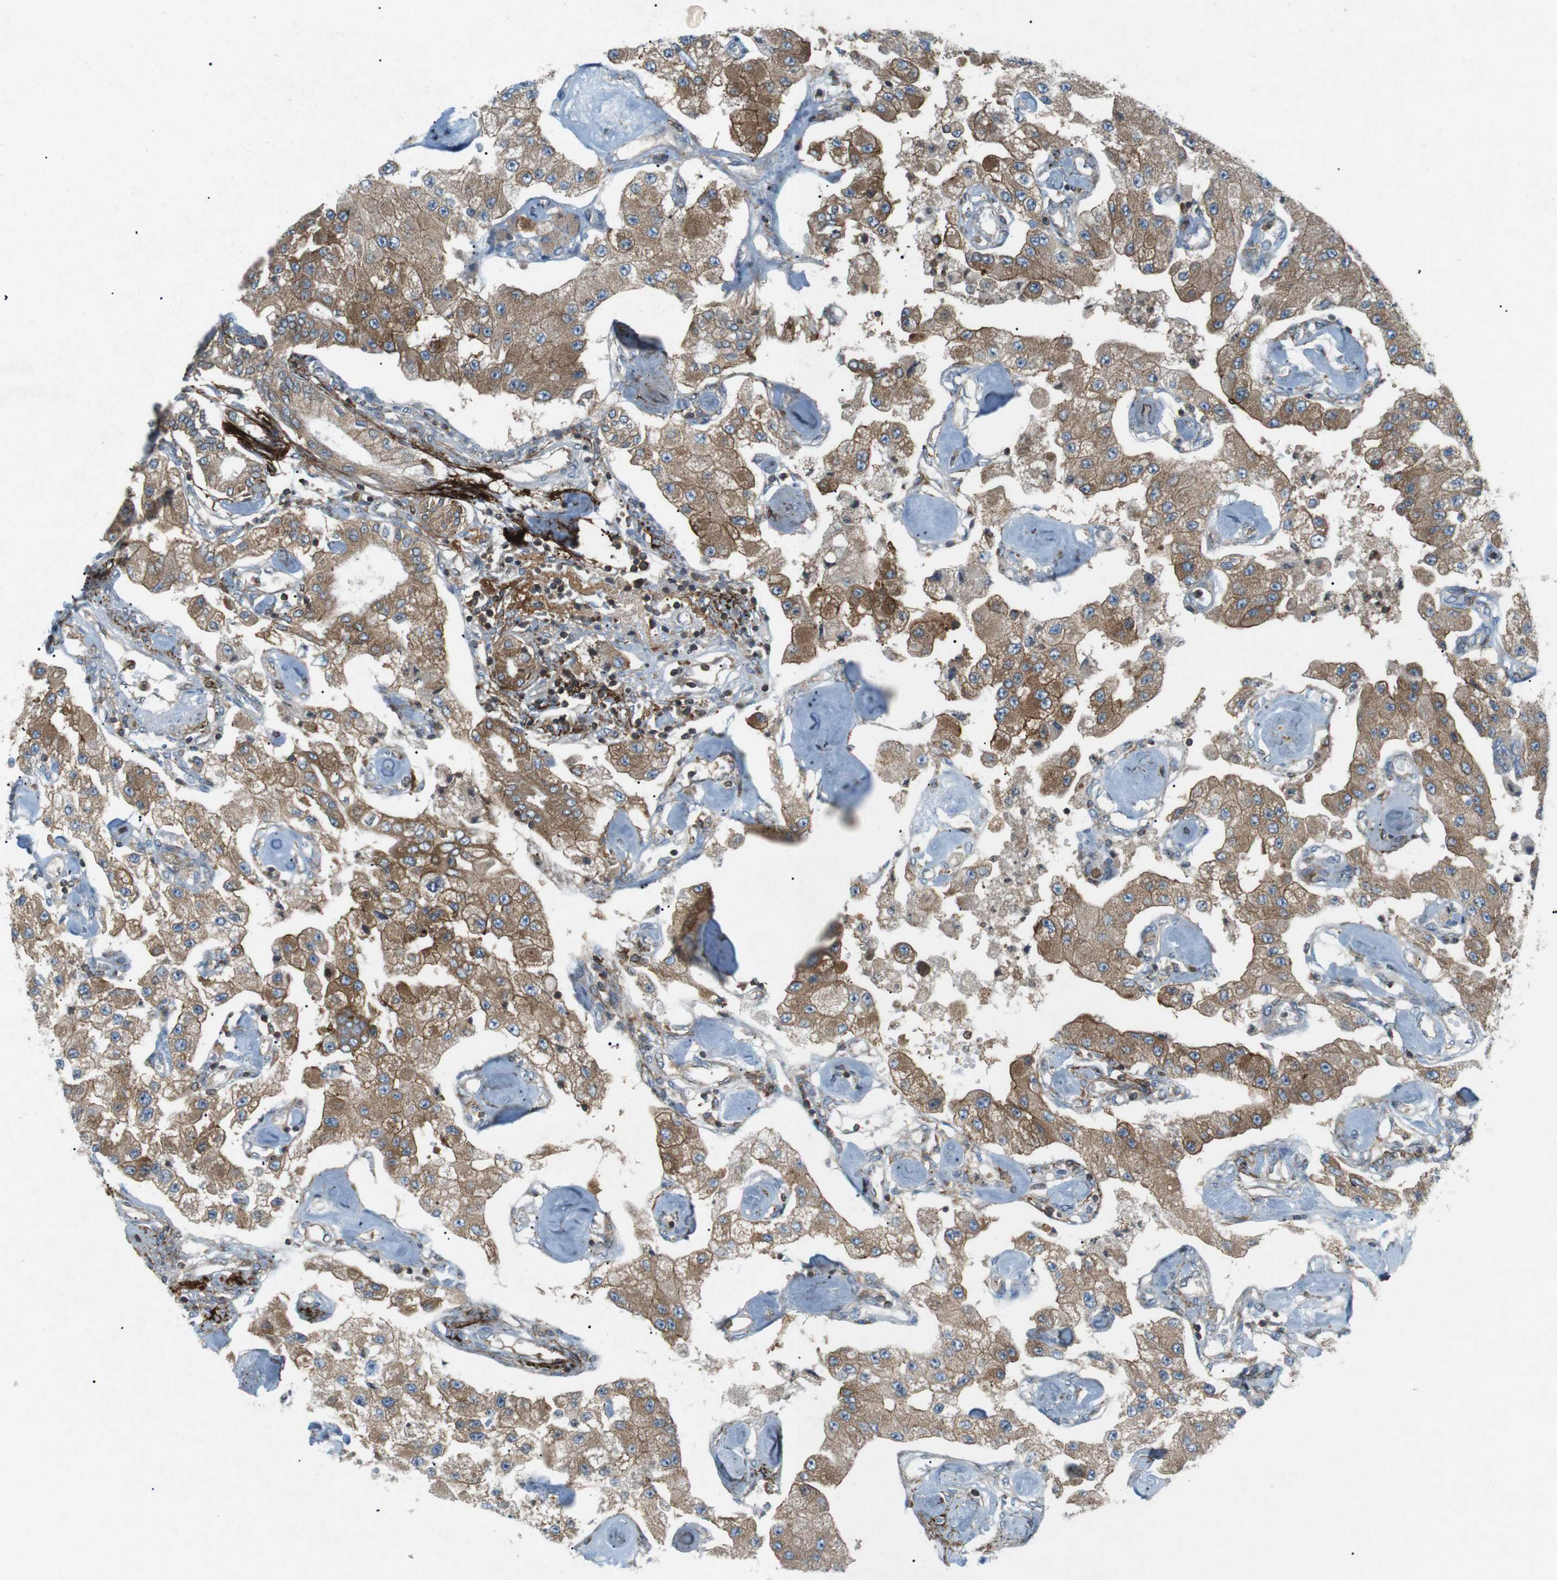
{"staining": {"intensity": "moderate", "quantity": ">75%", "location": "cytoplasmic/membranous"}, "tissue": "carcinoid", "cell_type": "Tumor cells", "image_type": "cancer", "snomed": [{"axis": "morphology", "description": "Carcinoid, malignant, NOS"}, {"axis": "topography", "description": "Pancreas"}], "caption": "A micrograph of human carcinoid stained for a protein exhibits moderate cytoplasmic/membranous brown staining in tumor cells.", "gene": "FLII", "patient": {"sex": "male", "age": 41}}